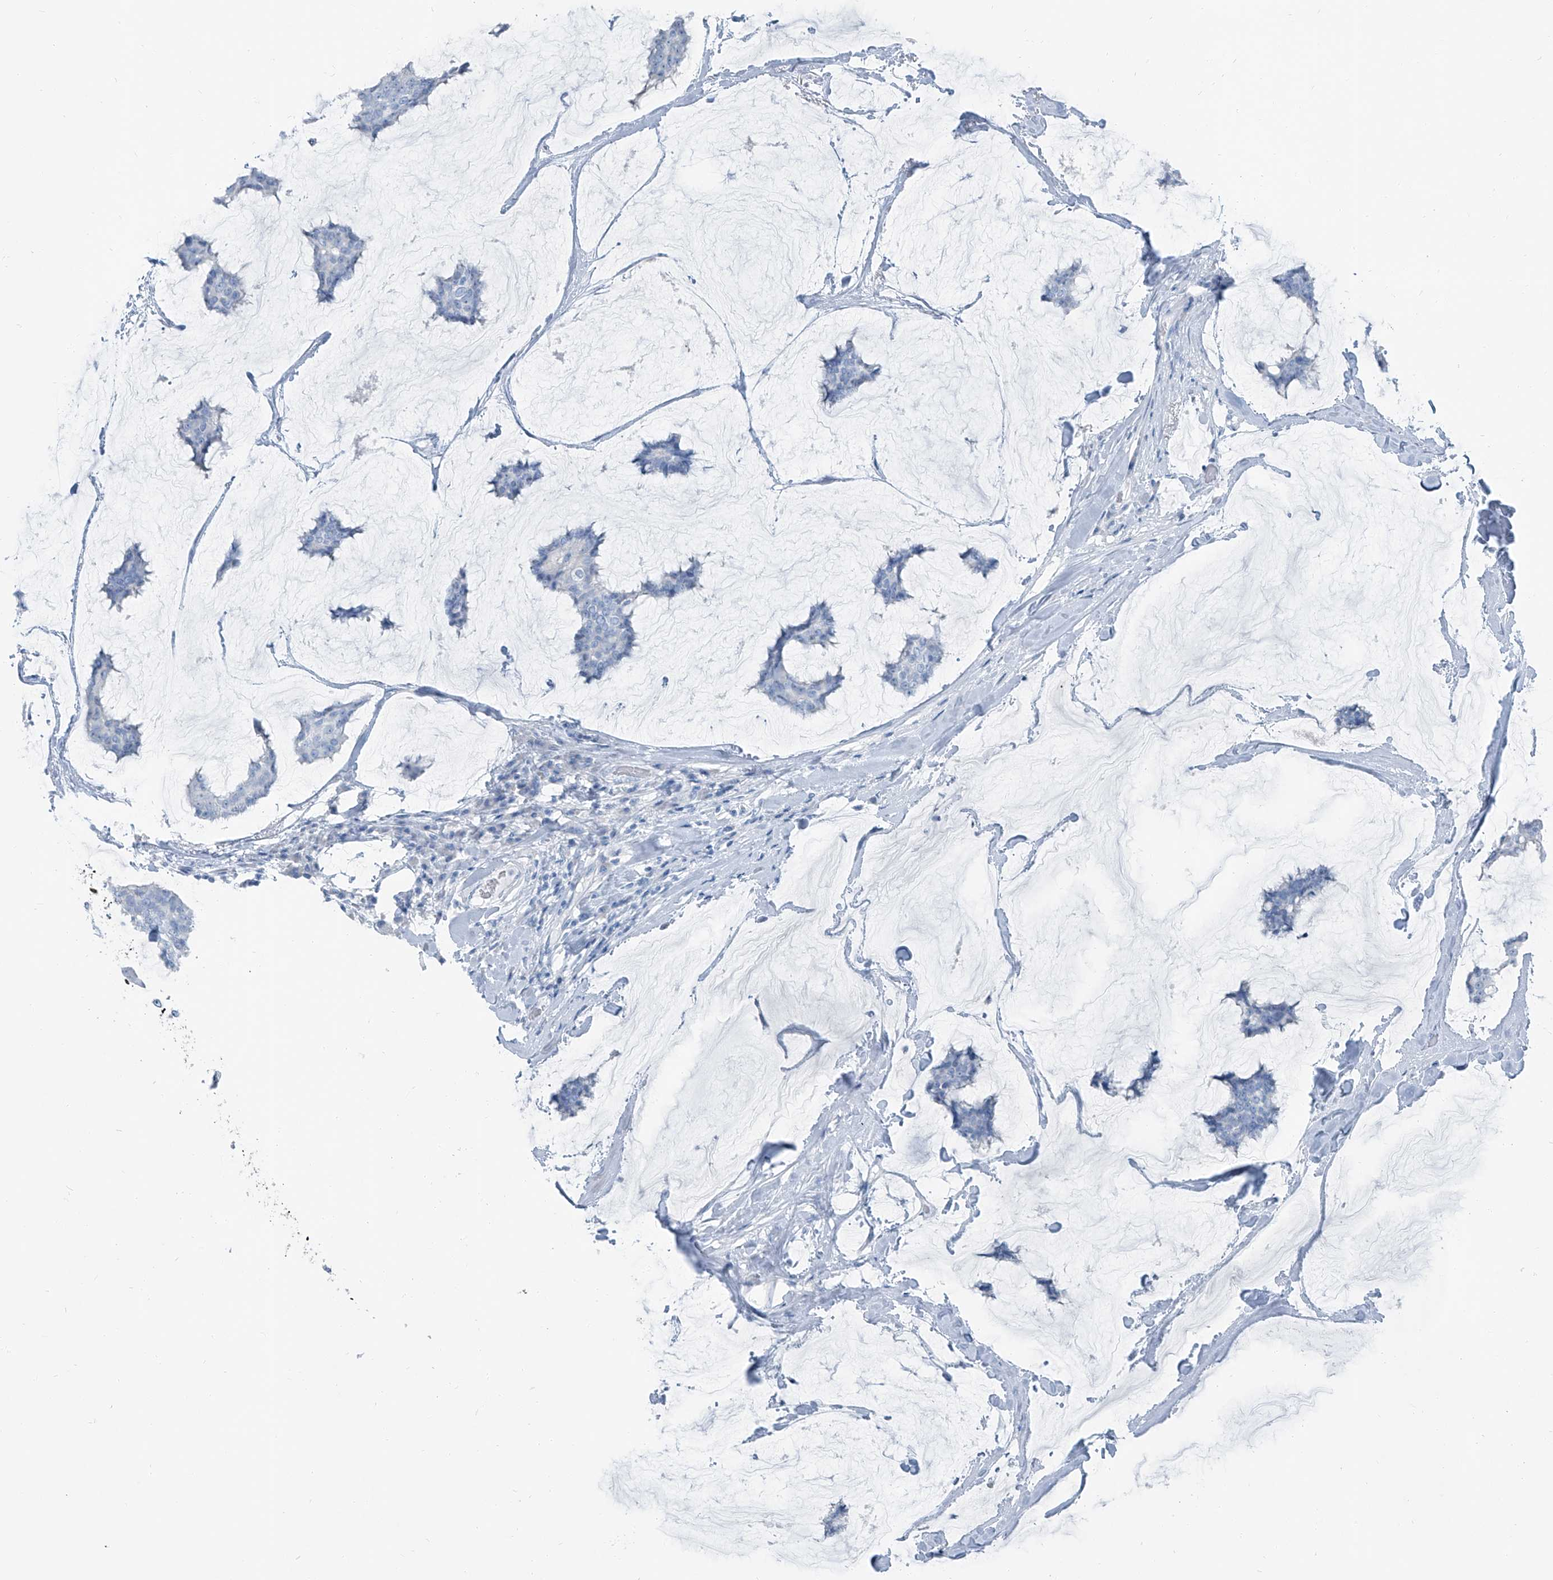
{"staining": {"intensity": "negative", "quantity": "none", "location": "none"}, "tissue": "breast cancer", "cell_type": "Tumor cells", "image_type": "cancer", "snomed": [{"axis": "morphology", "description": "Duct carcinoma"}, {"axis": "topography", "description": "Breast"}], "caption": "DAB (3,3'-diaminobenzidine) immunohistochemical staining of human breast infiltrating ductal carcinoma exhibits no significant positivity in tumor cells. (DAB (3,3'-diaminobenzidine) immunohistochemistry (IHC) with hematoxylin counter stain).", "gene": "RGN", "patient": {"sex": "female", "age": 93}}